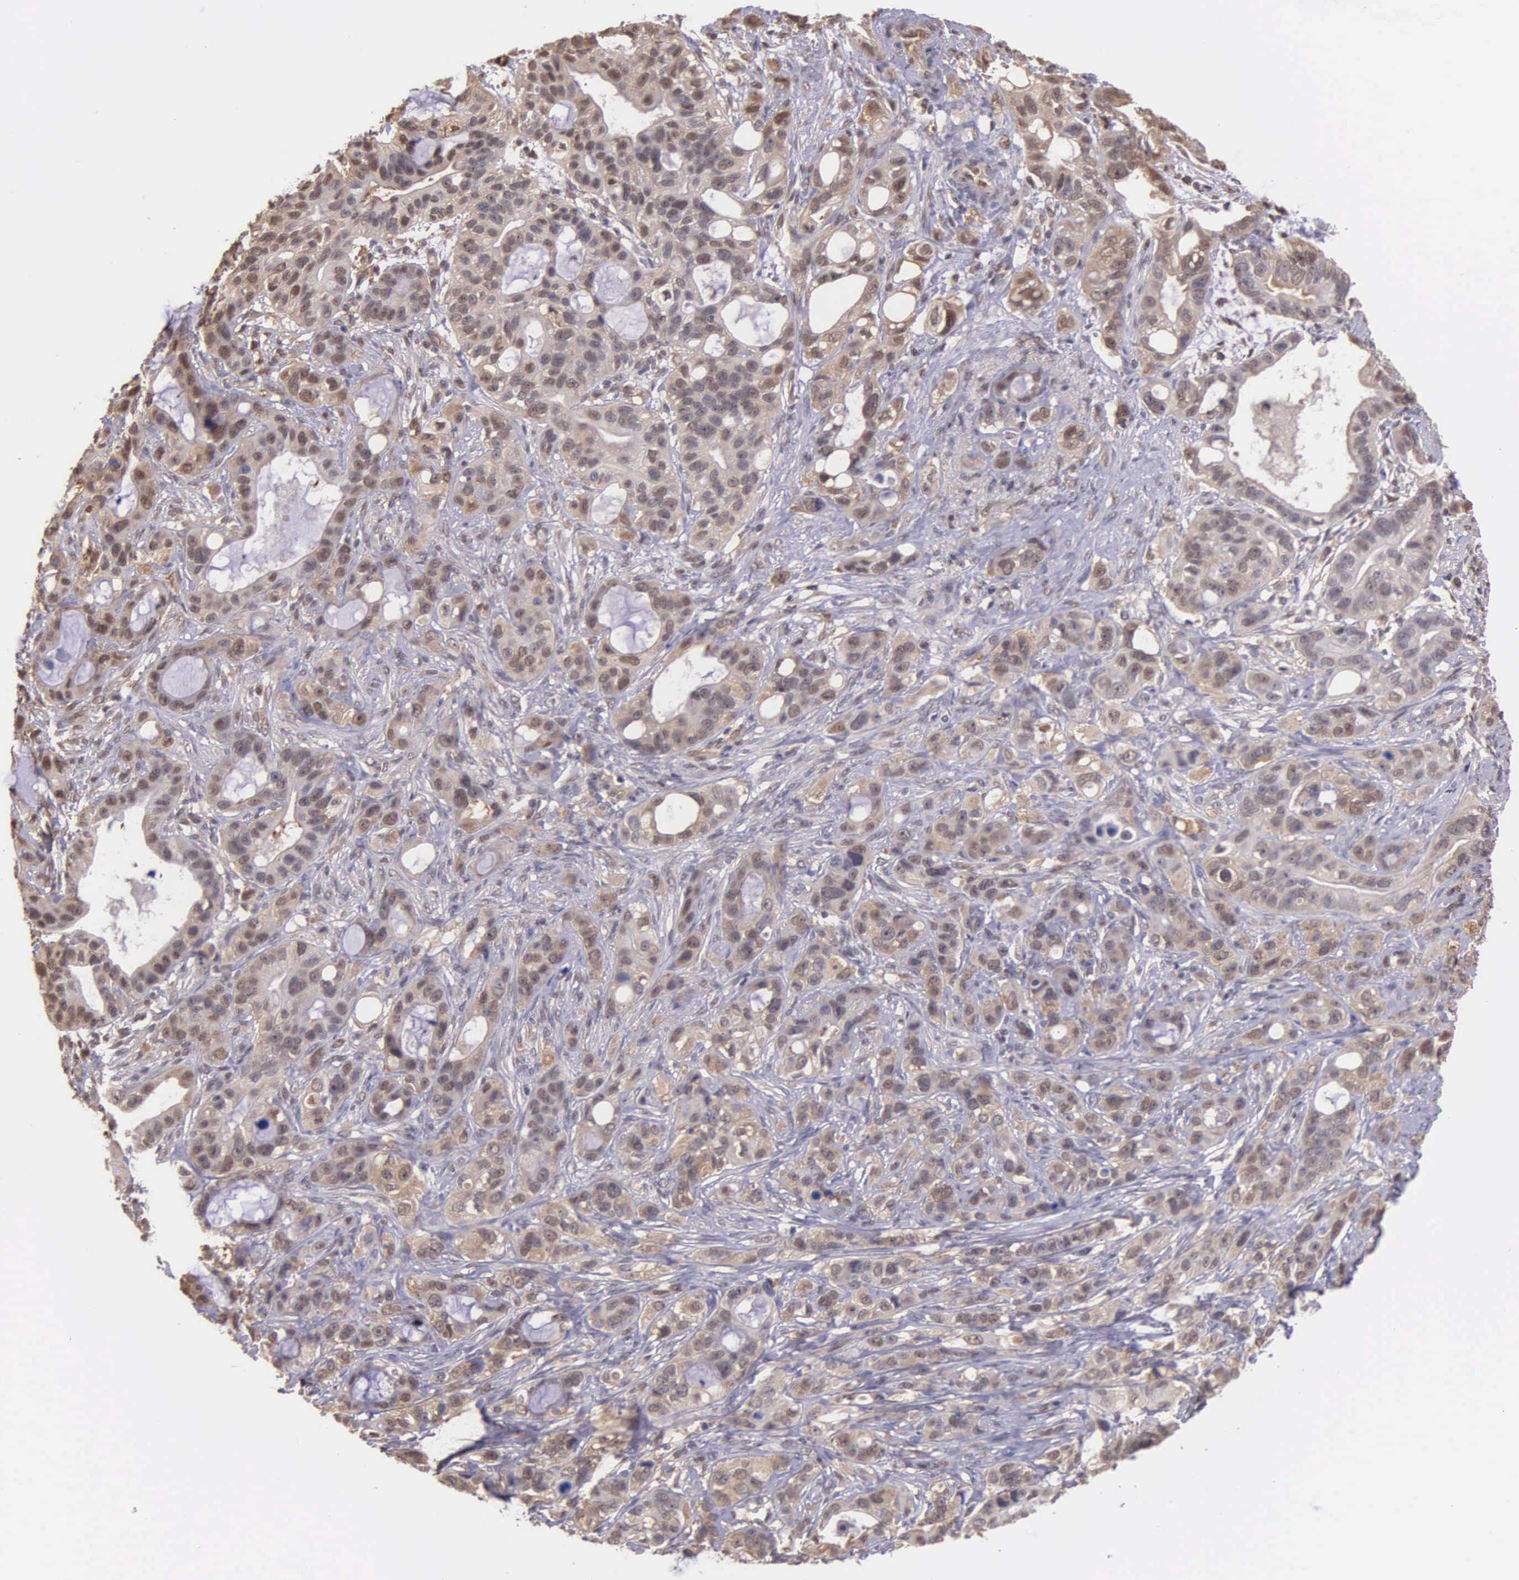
{"staining": {"intensity": "weak", "quantity": ">75%", "location": "cytoplasmic/membranous,nuclear"}, "tissue": "stomach cancer", "cell_type": "Tumor cells", "image_type": "cancer", "snomed": [{"axis": "morphology", "description": "Adenocarcinoma, NOS"}, {"axis": "topography", "description": "Stomach, upper"}], "caption": "High-magnification brightfield microscopy of stomach adenocarcinoma stained with DAB (brown) and counterstained with hematoxylin (blue). tumor cells exhibit weak cytoplasmic/membranous and nuclear positivity is appreciated in approximately>75% of cells. (Brightfield microscopy of DAB IHC at high magnification).", "gene": "PSMC1", "patient": {"sex": "male", "age": 47}}